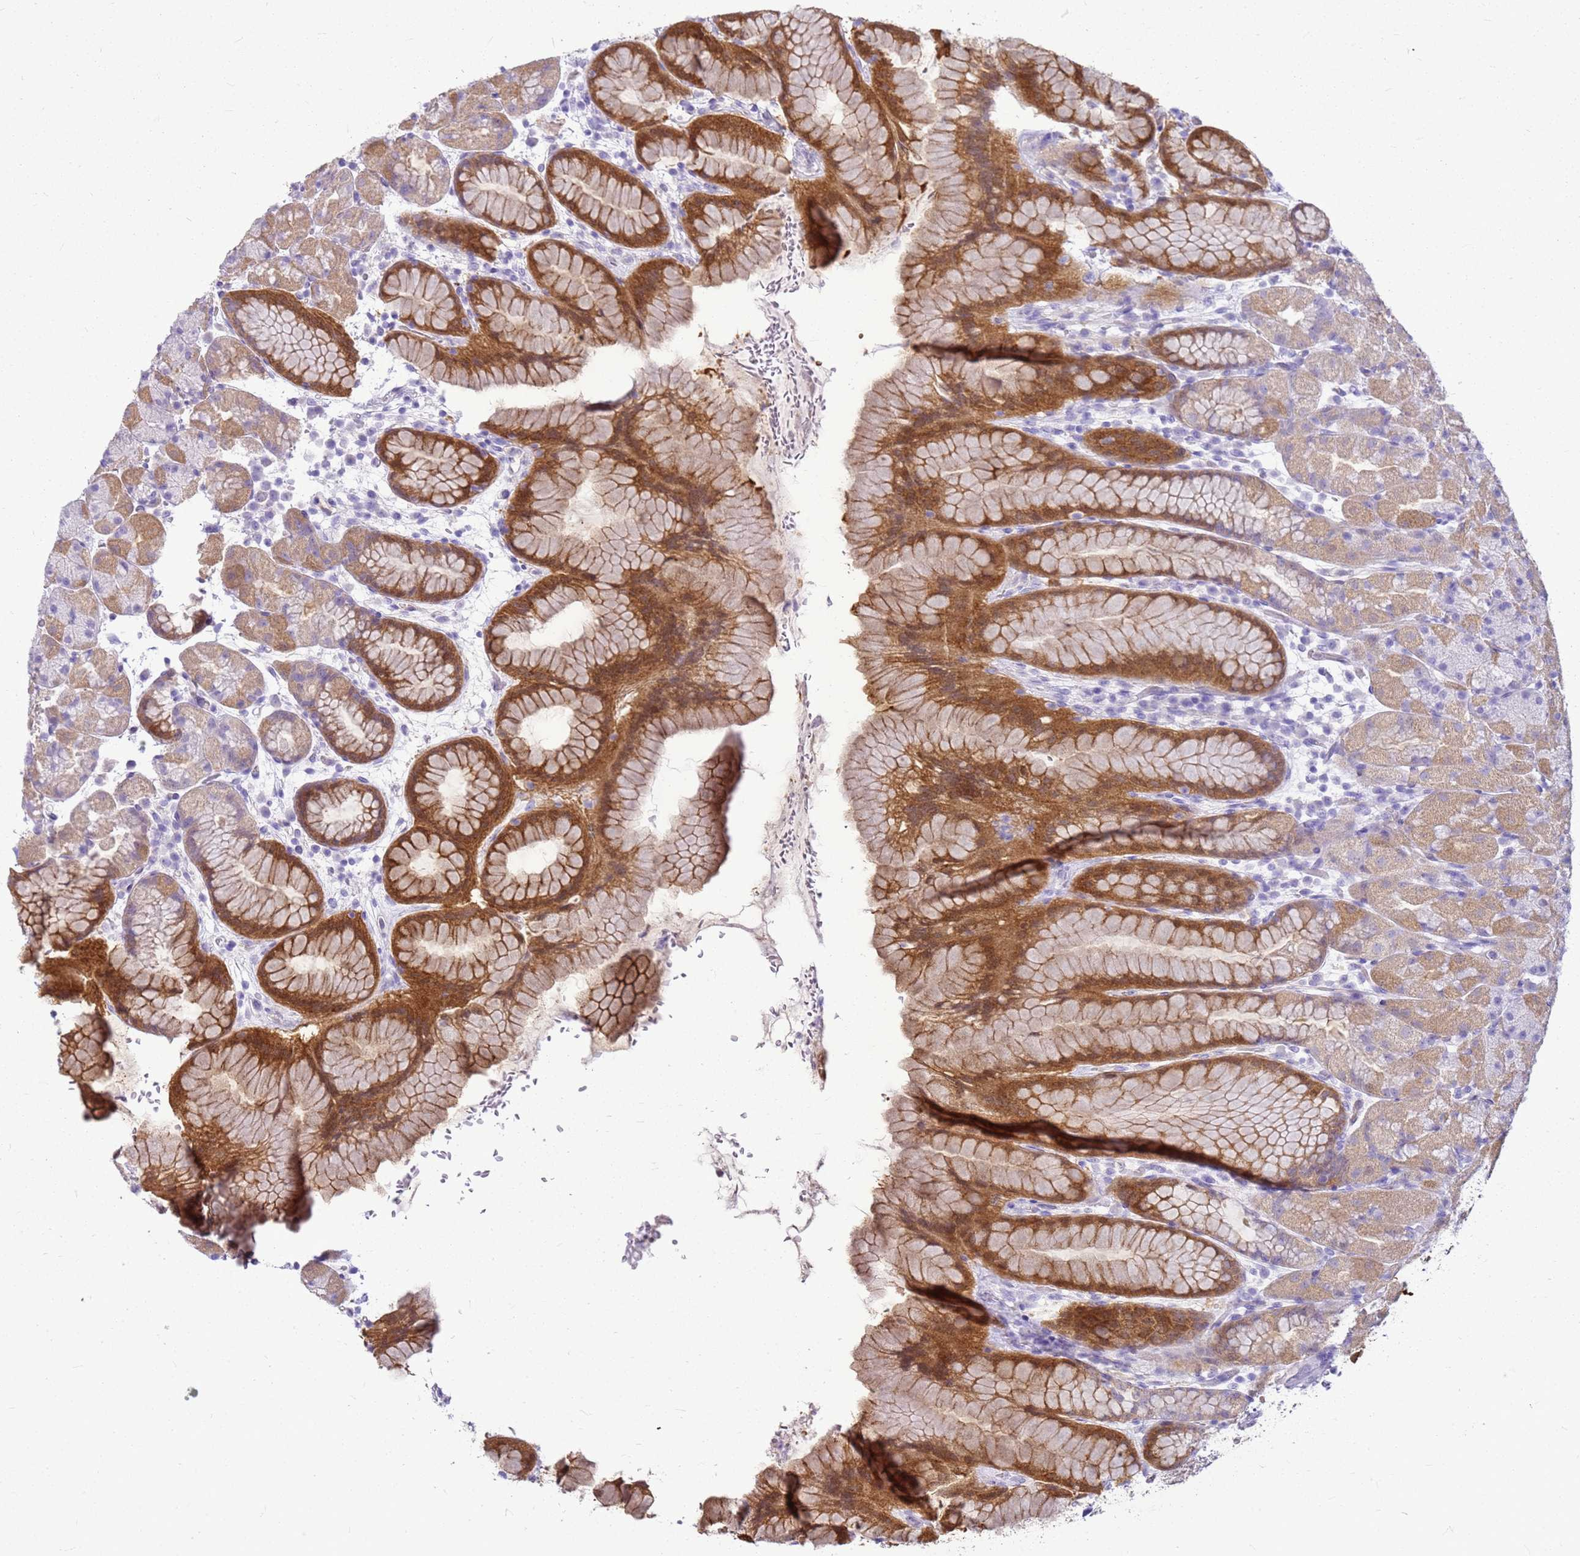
{"staining": {"intensity": "moderate", "quantity": "25%-75%", "location": "cytoplasmic/membranous"}, "tissue": "stomach", "cell_type": "Glandular cells", "image_type": "normal", "snomed": [{"axis": "morphology", "description": "Normal tissue, NOS"}, {"axis": "topography", "description": "Stomach, upper"}, {"axis": "topography", "description": "Stomach, lower"}], "caption": "This histopathology image reveals IHC staining of normal human stomach, with medium moderate cytoplasmic/membranous expression in approximately 25%-75% of glandular cells.", "gene": "SULT1E1", "patient": {"sex": "male", "age": 67}}